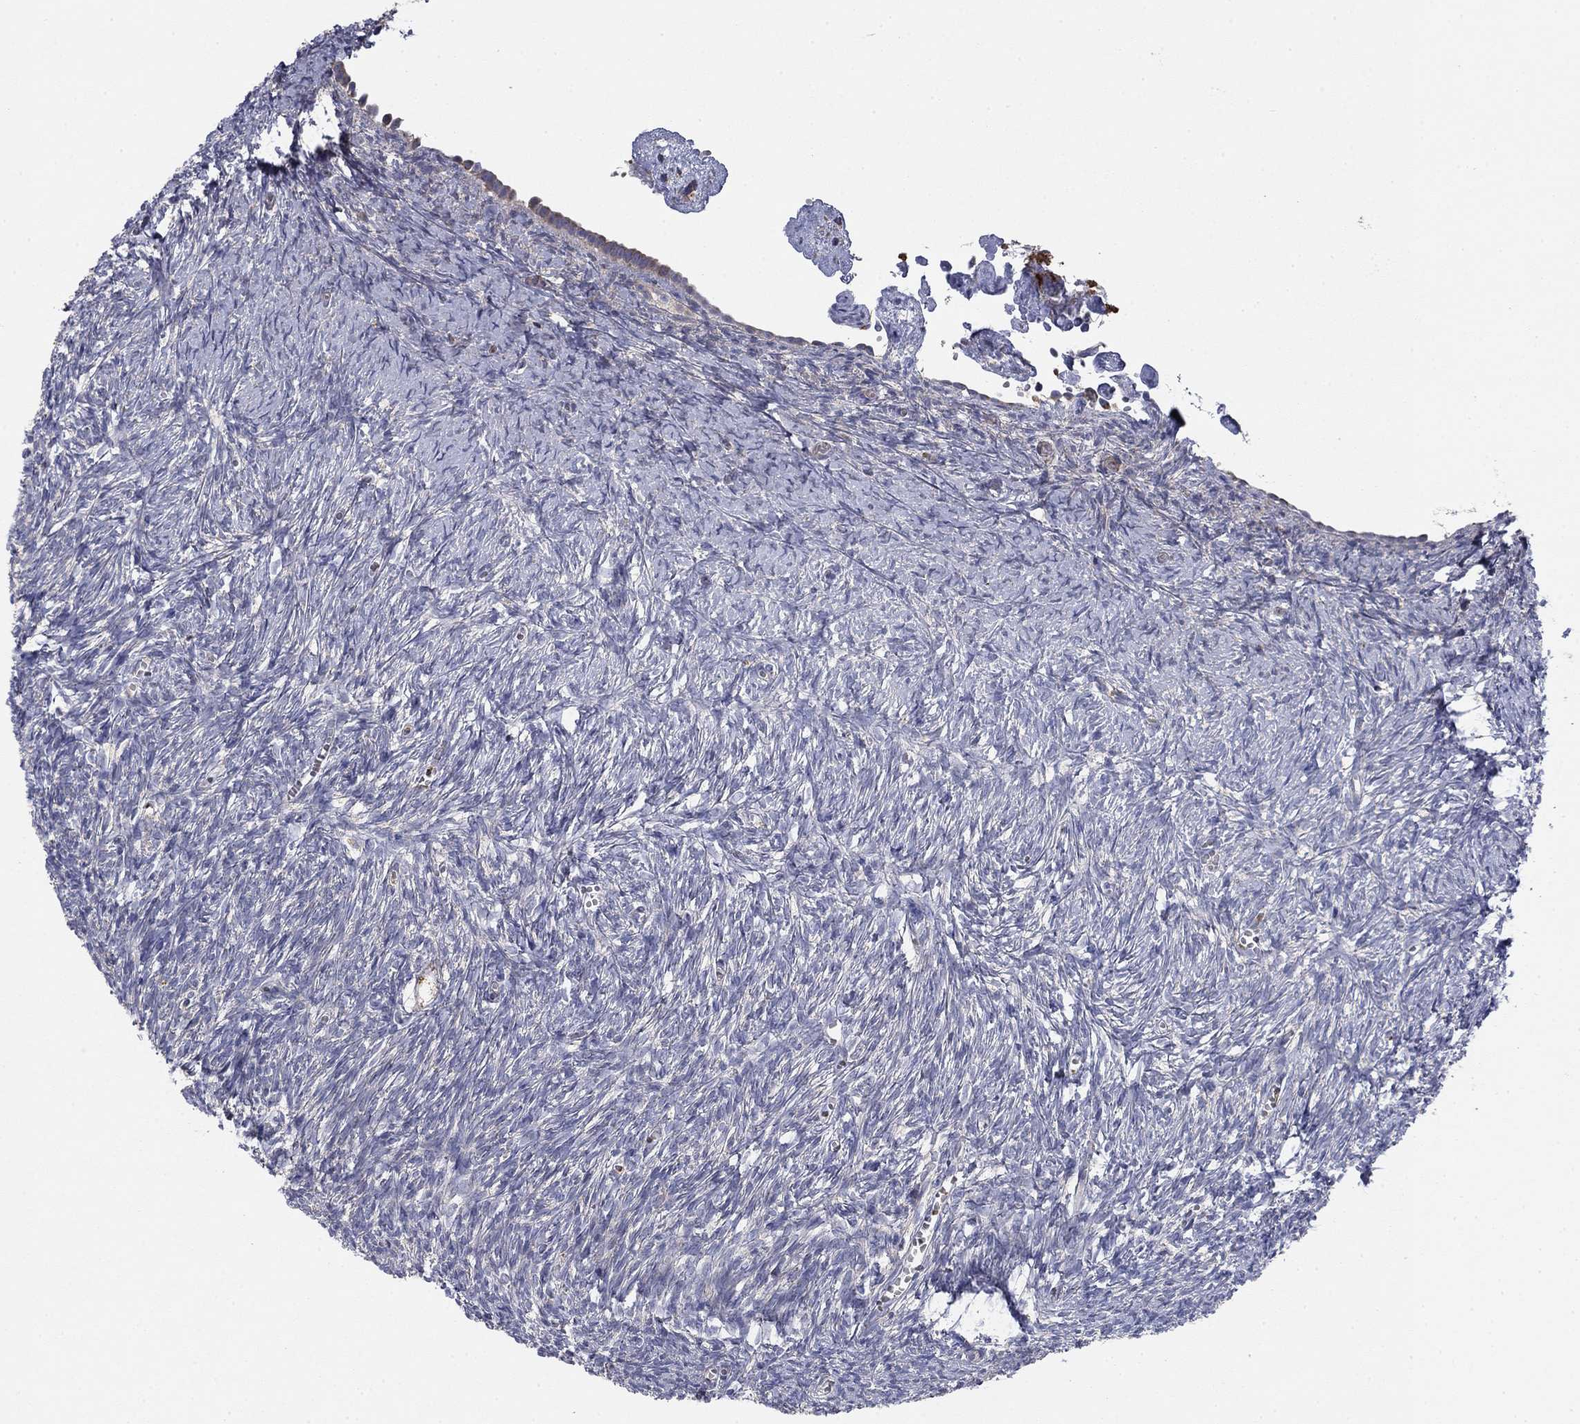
{"staining": {"intensity": "negative", "quantity": "none", "location": "none"}, "tissue": "ovary", "cell_type": "Follicle cells", "image_type": "normal", "snomed": [{"axis": "morphology", "description": "Normal tissue, NOS"}, {"axis": "topography", "description": "Ovary"}], "caption": "A histopathology image of ovary stained for a protein reveals no brown staining in follicle cells.", "gene": "MMAA", "patient": {"sex": "female", "age": 43}}